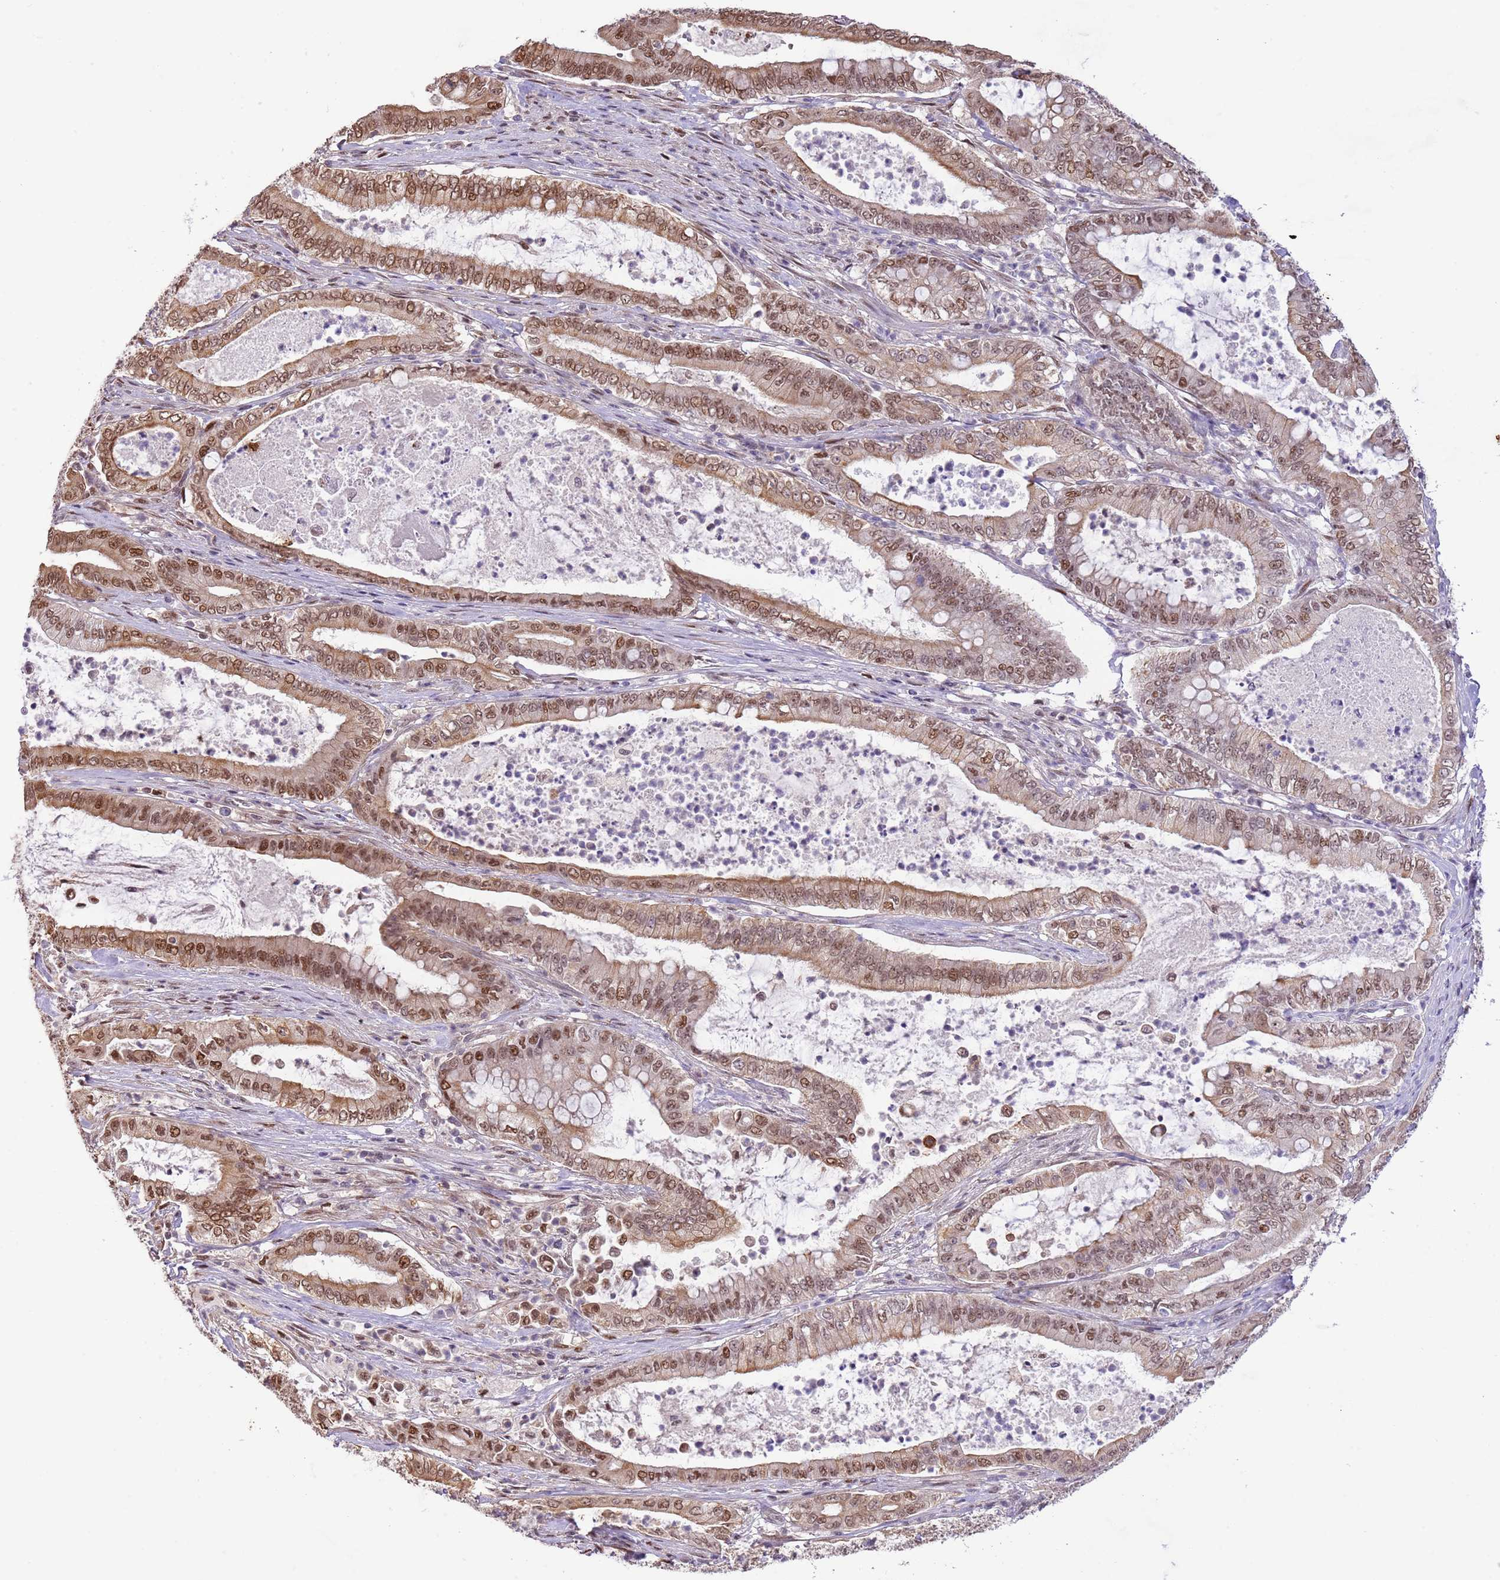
{"staining": {"intensity": "moderate", "quantity": ">75%", "location": "cytoplasmic/membranous,nuclear"}, "tissue": "pancreatic cancer", "cell_type": "Tumor cells", "image_type": "cancer", "snomed": [{"axis": "morphology", "description": "Adenocarcinoma, NOS"}, {"axis": "topography", "description": "Pancreas"}], "caption": "Protein staining of pancreatic cancer tissue exhibits moderate cytoplasmic/membranous and nuclear positivity in approximately >75% of tumor cells. Nuclei are stained in blue.", "gene": "RFK", "patient": {"sex": "male", "age": 71}}